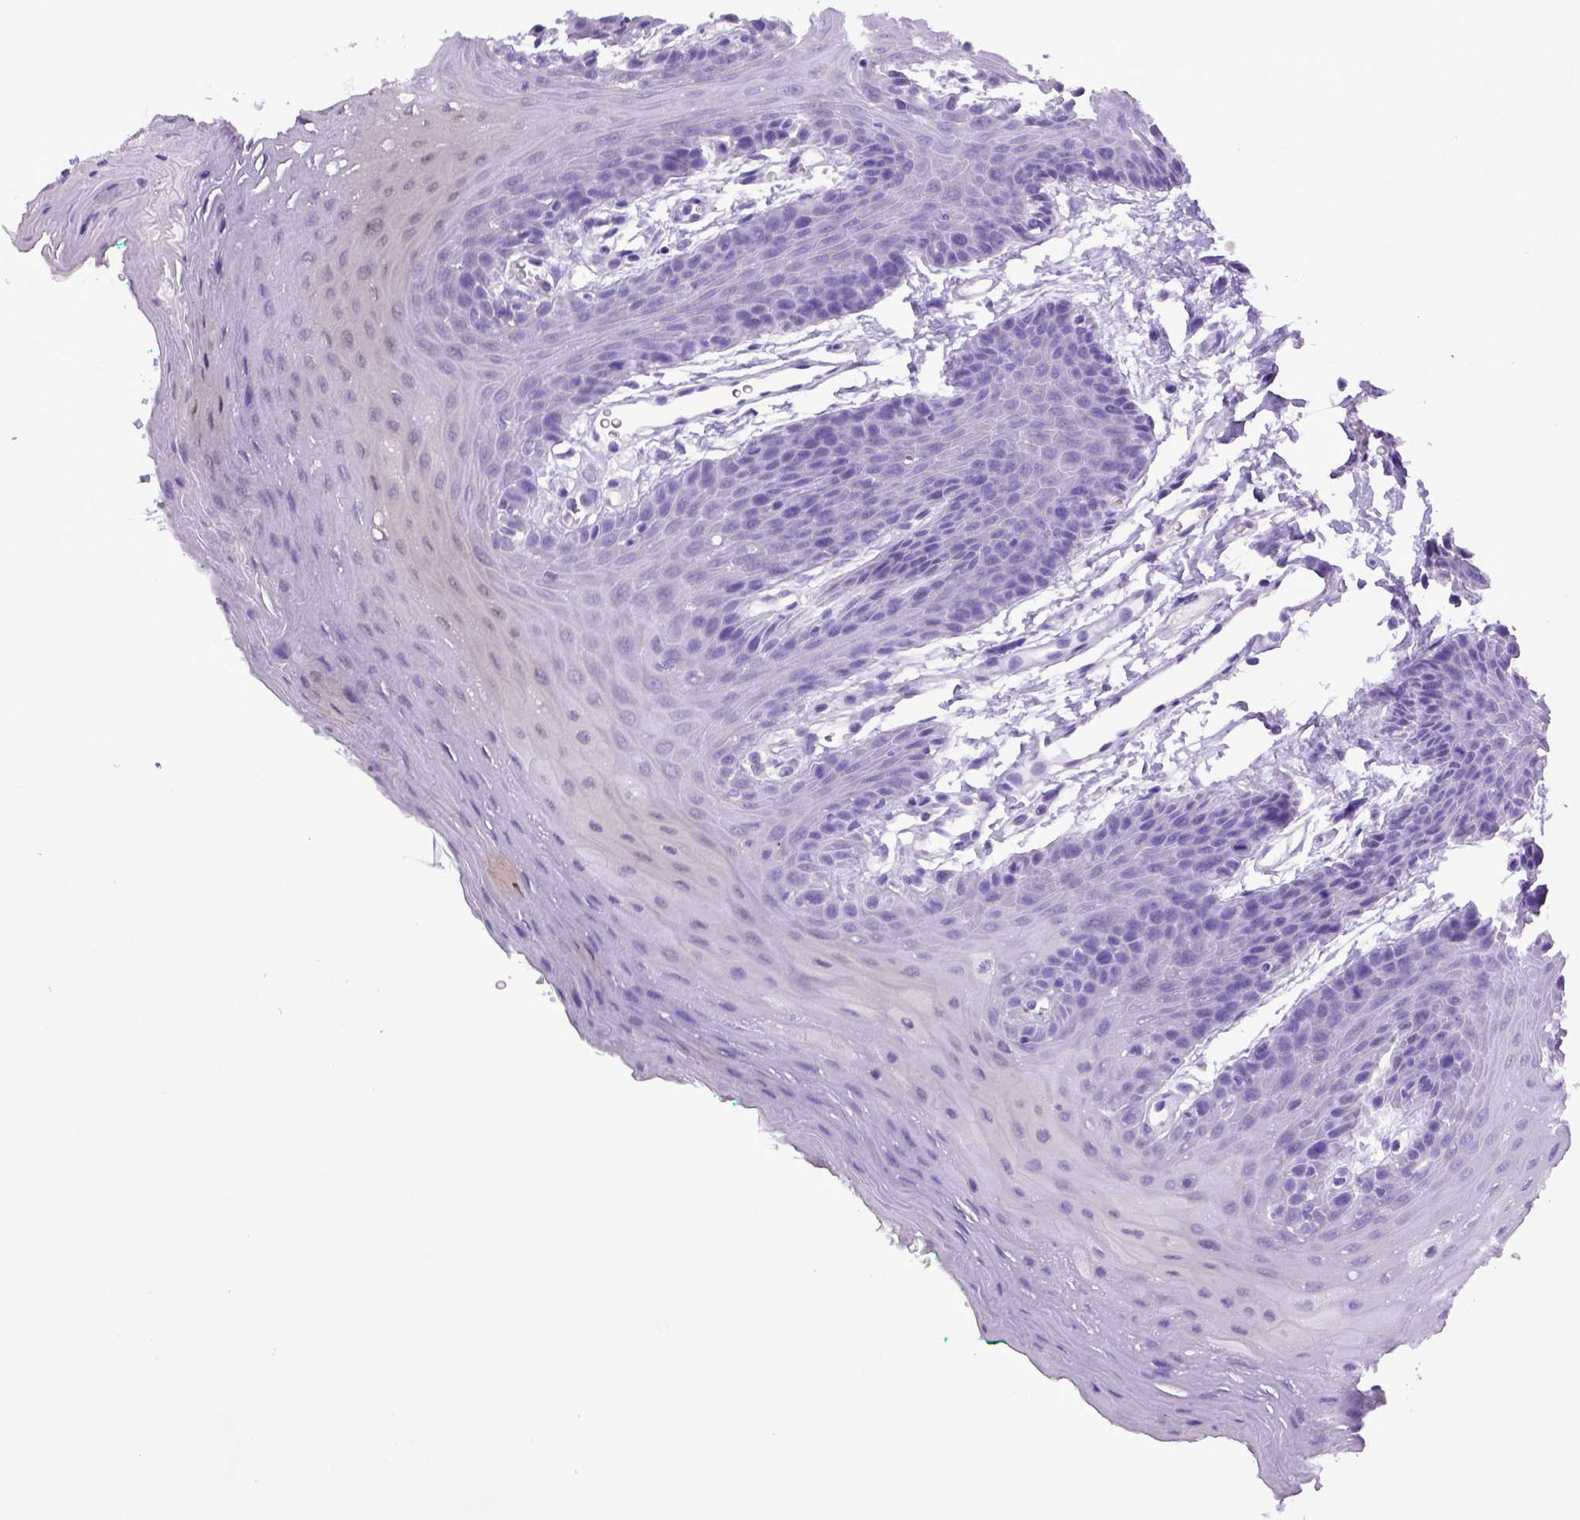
{"staining": {"intensity": "negative", "quantity": "none", "location": "none"}, "tissue": "oral mucosa", "cell_type": "Squamous epithelial cells", "image_type": "normal", "snomed": [{"axis": "morphology", "description": "Normal tissue, NOS"}, {"axis": "morphology", "description": "Squamous cell carcinoma, NOS"}, {"axis": "topography", "description": "Oral tissue"}, {"axis": "topography", "description": "Head-Neck"}], "caption": "This is a micrograph of IHC staining of benign oral mucosa, which shows no expression in squamous epithelial cells. (DAB immunohistochemistry visualized using brightfield microscopy, high magnification).", "gene": "BAAT", "patient": {"sex": "female", "age": 50}}